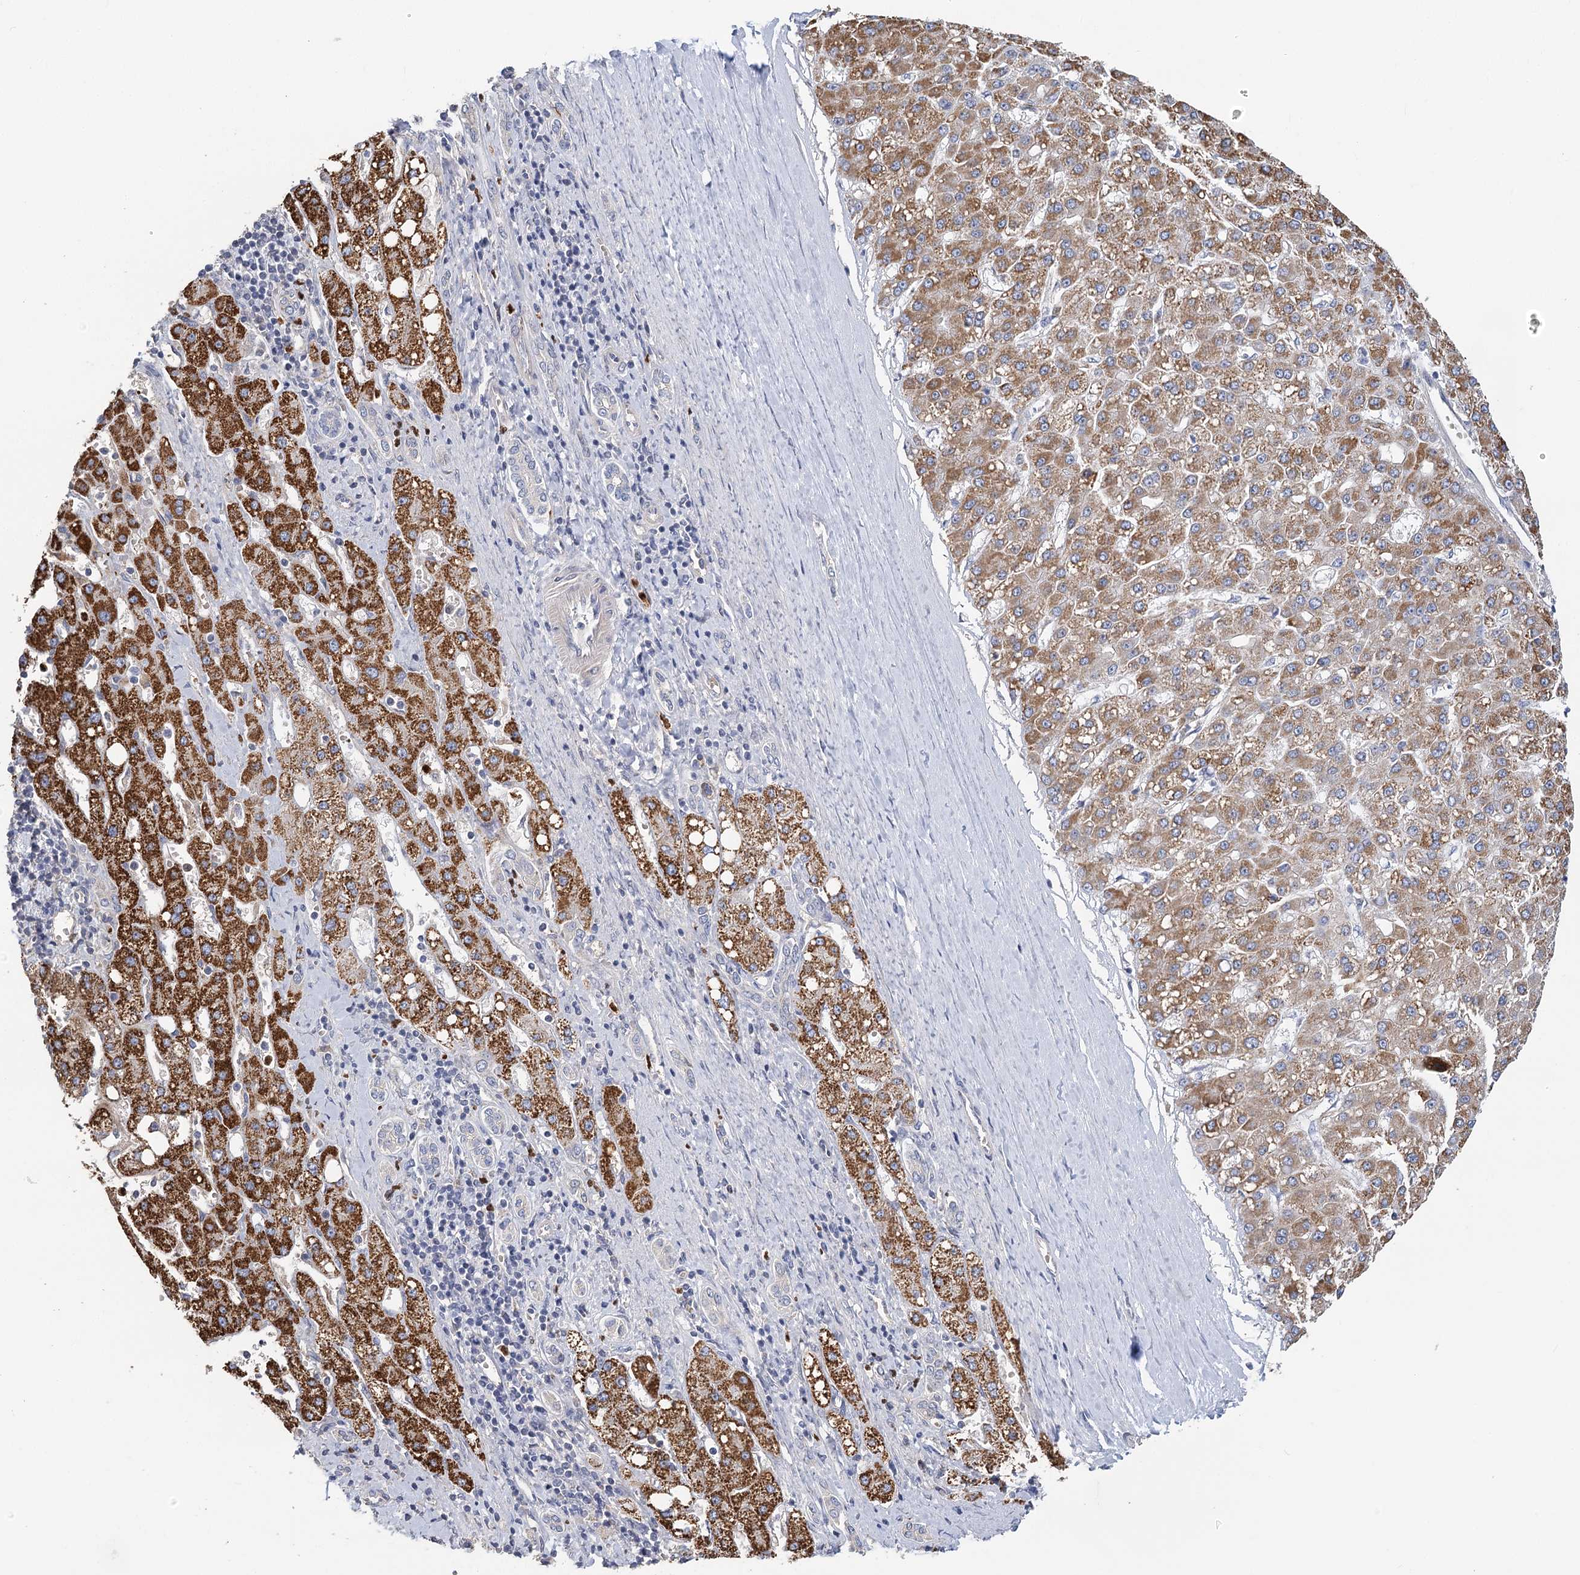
{"staining": {"intensity": "moderate", "quantity": ">75%", "location": "cytoplasmic/membranous"}, "tissue": "liver cancer", "cell_type": "Tumor cells", "image_type": "cancer", "snomed": [{"axis": "morphology", "description": "Carcinoma, Hepatocellular, NOS"}, {"axis": "topography", "description": "Liver"}], "caption": "Tumor cells demonstrate moderate cytoplasmic/membranous staining in about >75% of cells in liver hepatocellular carcinoma.", "gene": "EPB41L5", "patient": {"sex": "male", "age": 67}}